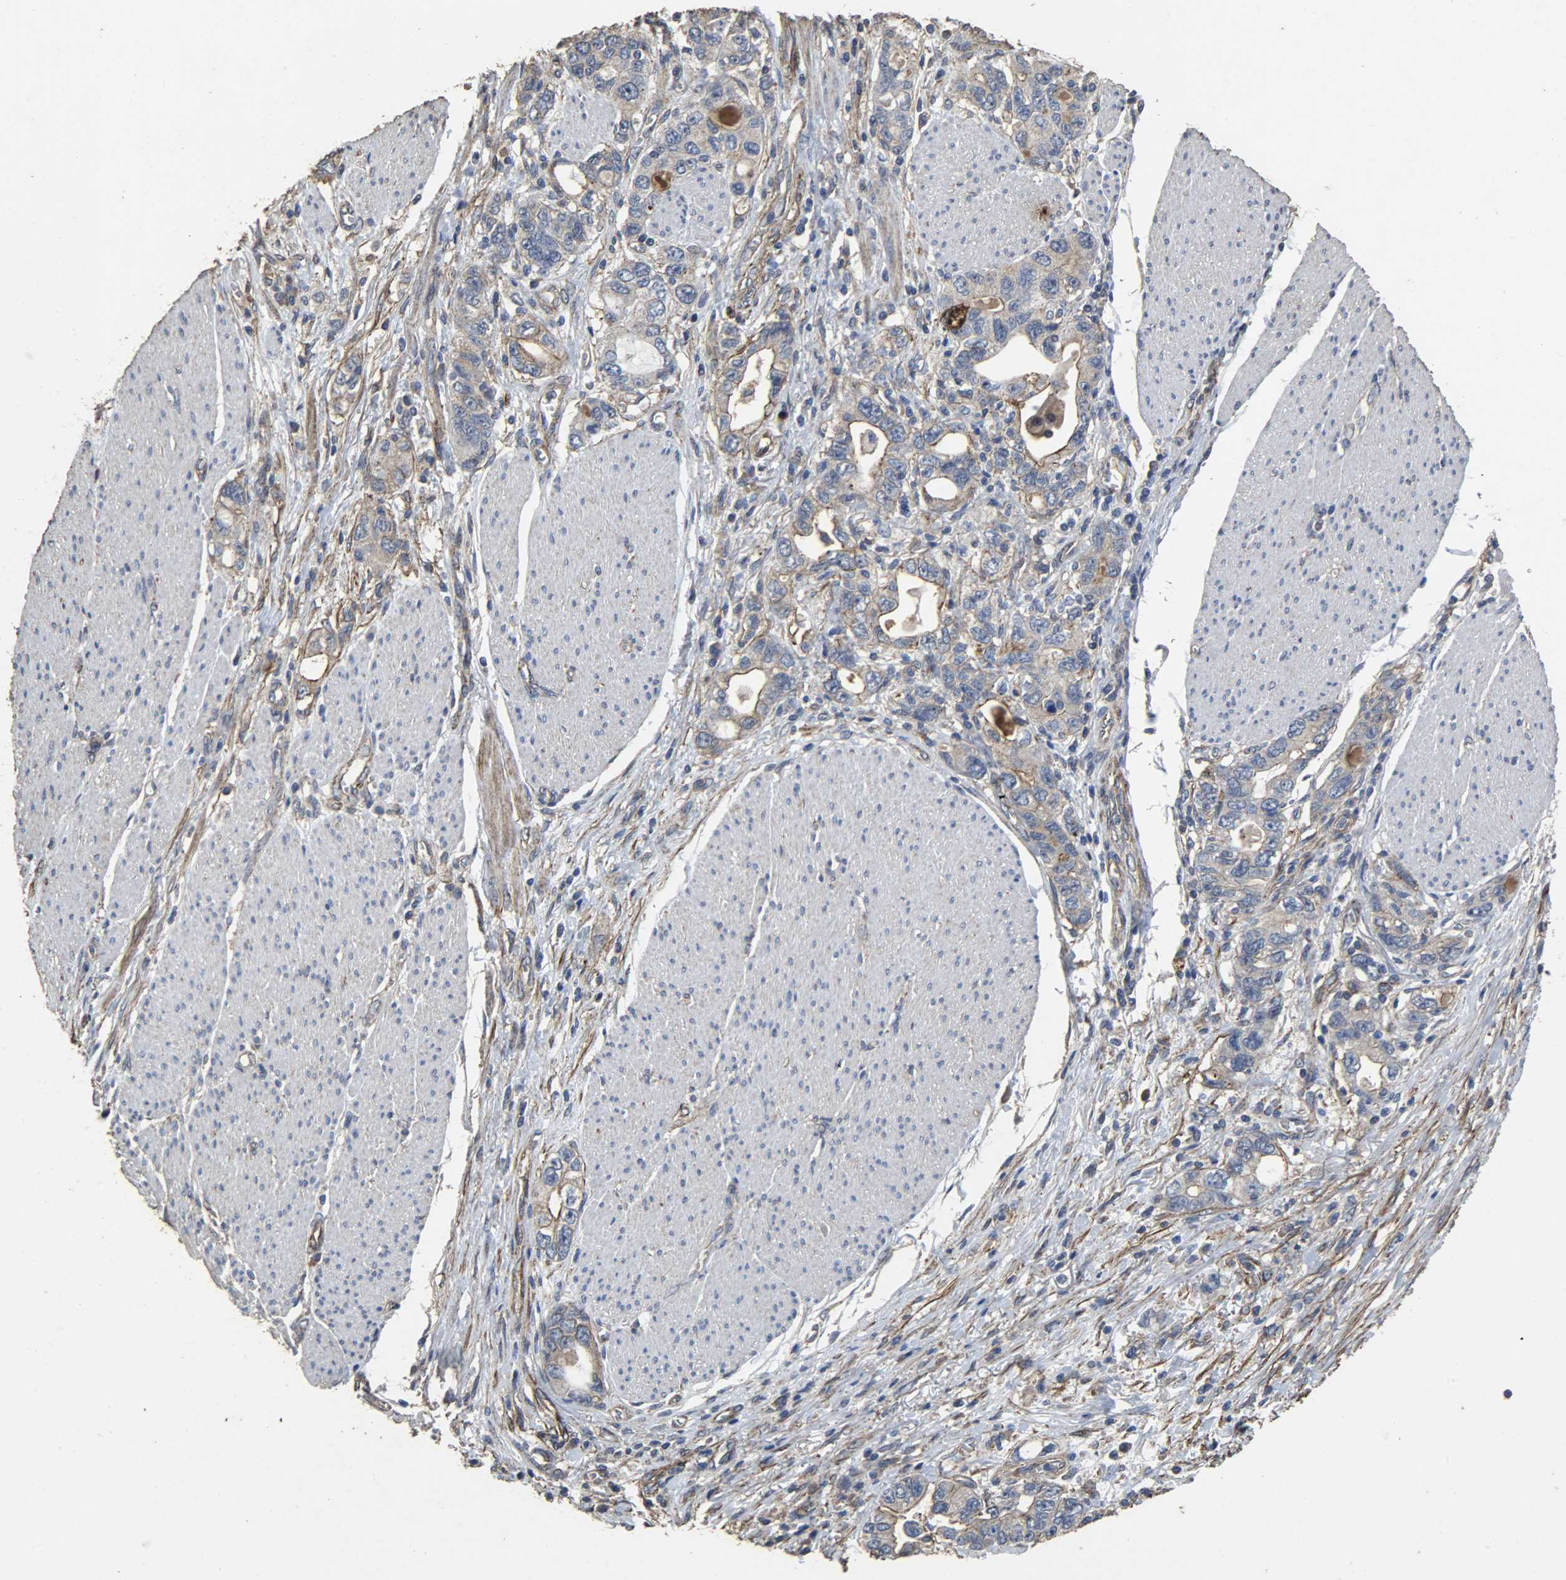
{"staining": {"intensity": "weak", "quantity": ">75%", "location": "cytoplasmic/membranous"}, "tissue": "stomach cancer", "cell_type": "Tumor cells", "image_type": "cancer", "snomed": [{"axis": "morphology", "description": "Adenocarcinoma, NOS"}, {"axis": "topography", "description": "Stomach, lower"}], "caption": "A histopathology image showing weak cytoplasmic/membranous staining in approximately >75% of tumor cells in adenocarcinoma (stomach), as visualized by brown immunohistochemical staining.", "gene": "TPM4", "patient": {"sex": "female", "age": 93}}